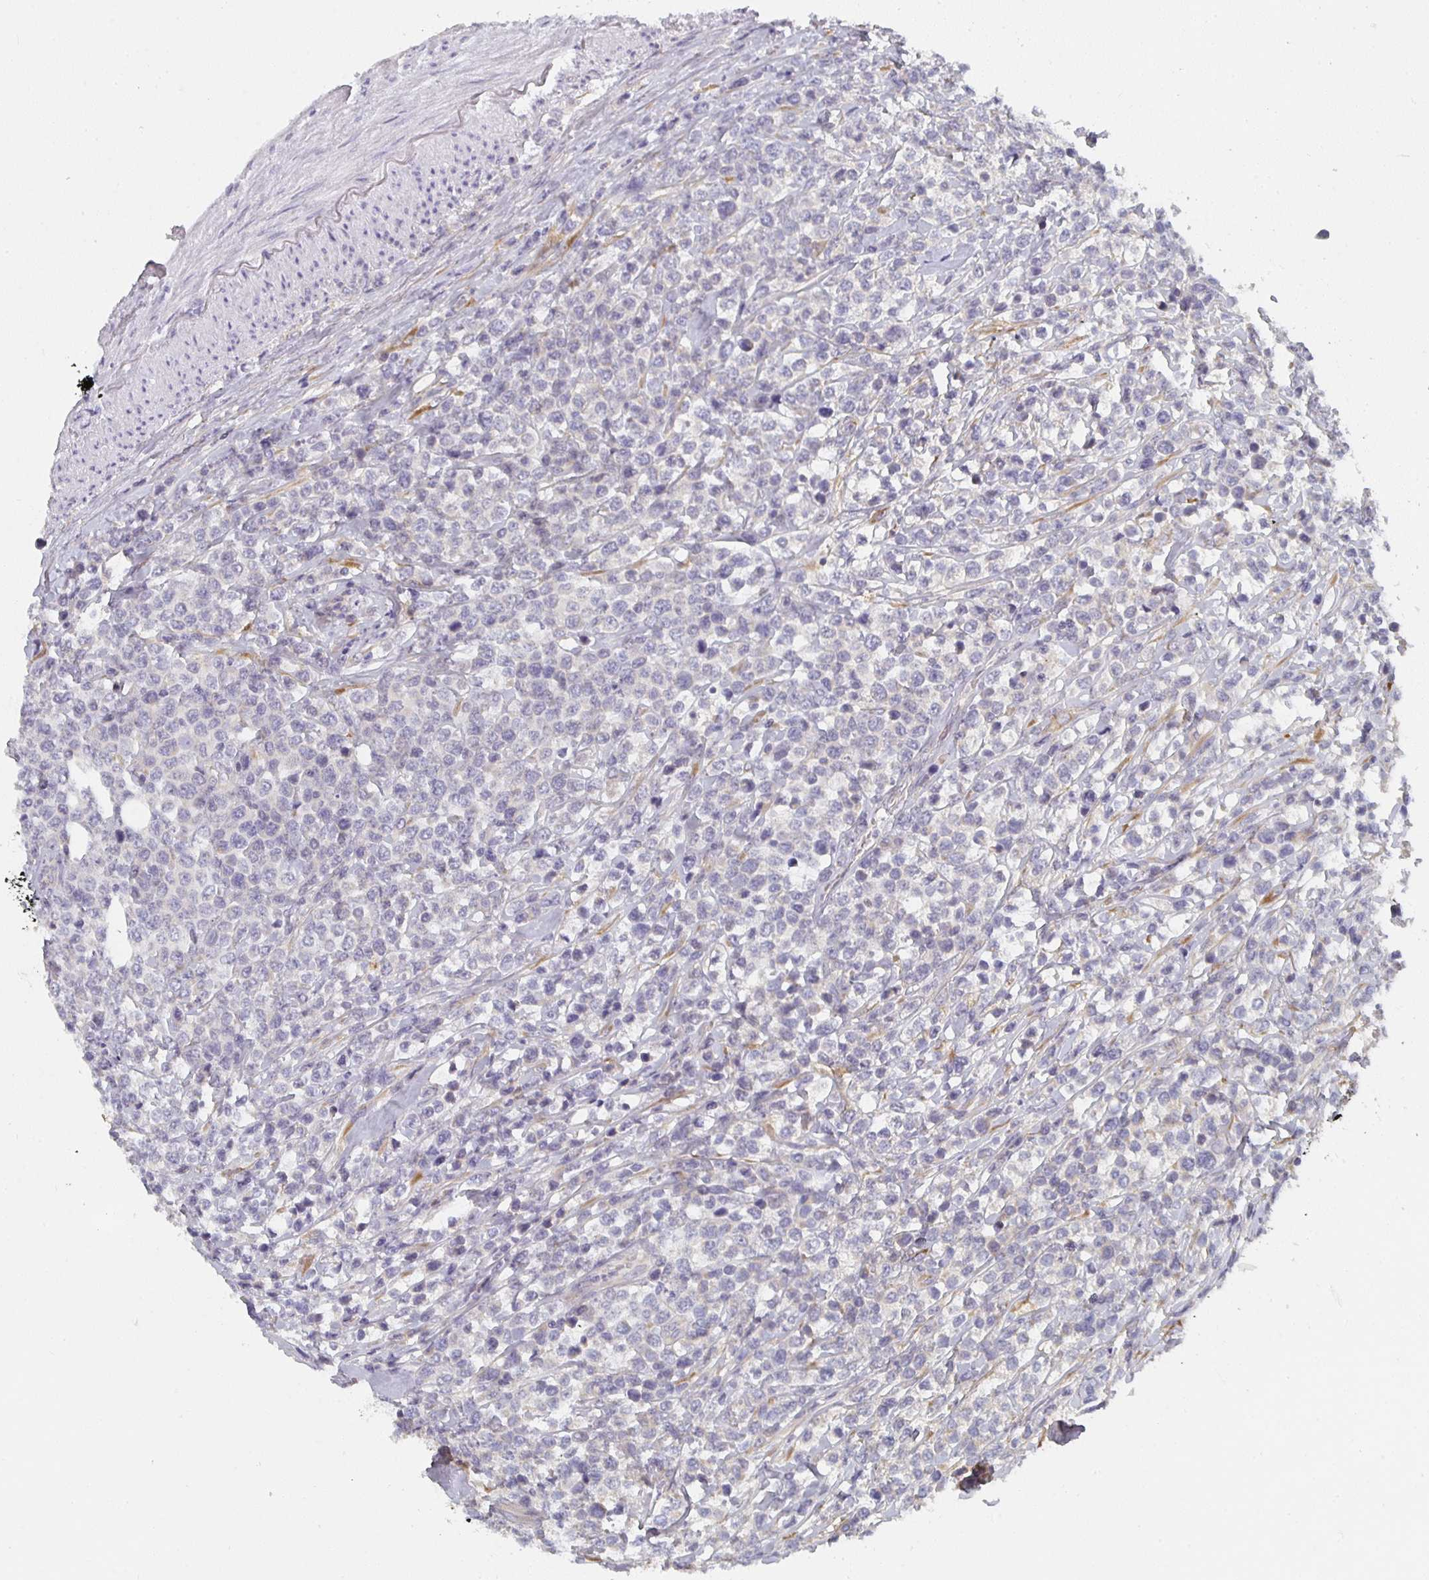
{"staining": {"intensity": "negative", "quantity": "none", "location": "none"}, "tissue": "lymphoma", "cell_type": "Tumor cells", "image_type": "cancer", "snomed": [{"axis": "morphology", "description": "Malignant lymphoma, non-Hodgkin's type, High grade"}, {"axis": "topography", "description": "Soft tissue"}], "caption": "Immunohistochemistry of high-grade malignant lymphoma, non-Hodgkin's type displays no expression in tumor cells.", "gene": "CTHRC1", "patient": {"sex": "female", "age": 56}}